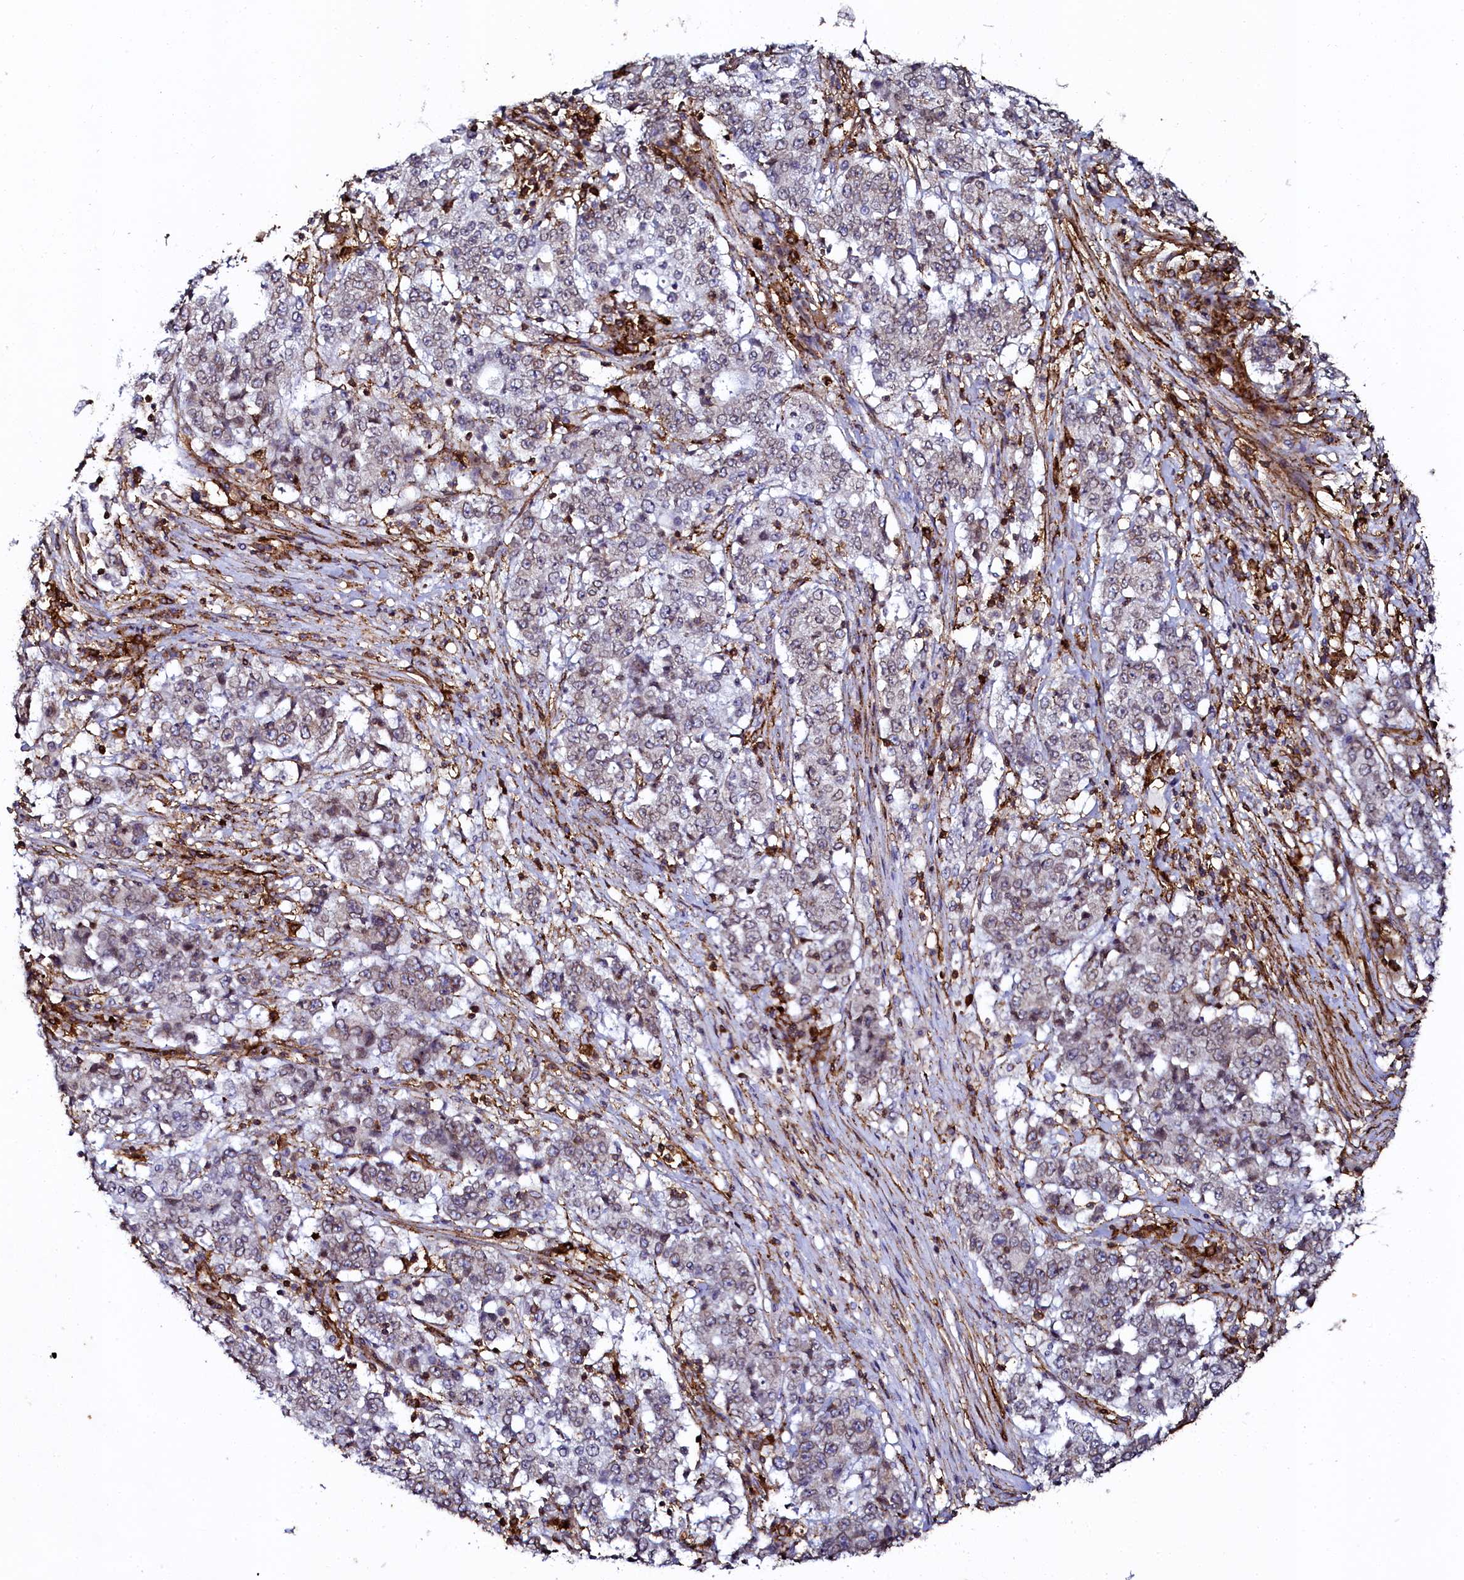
{"staining": {"intensity": "weak", "quantity": "<25%", "location": "cytoplasmic/membranous,nuclear"}, "tissue": "stomach cancer", "cell_type": "Tumor cells", "image_type": "cancer", "snomed": [{"axis": "morphology", "description": "Adenocarcinoma, NOS"}, {"axis": "topography", "description": "Stomach"}], "caption": "Stomach cancer was stained to show a protein in brown. There is no significant staining in tumor cells.", "gene": "AAAS", "patient": {"sex": "male", "age": 59}}